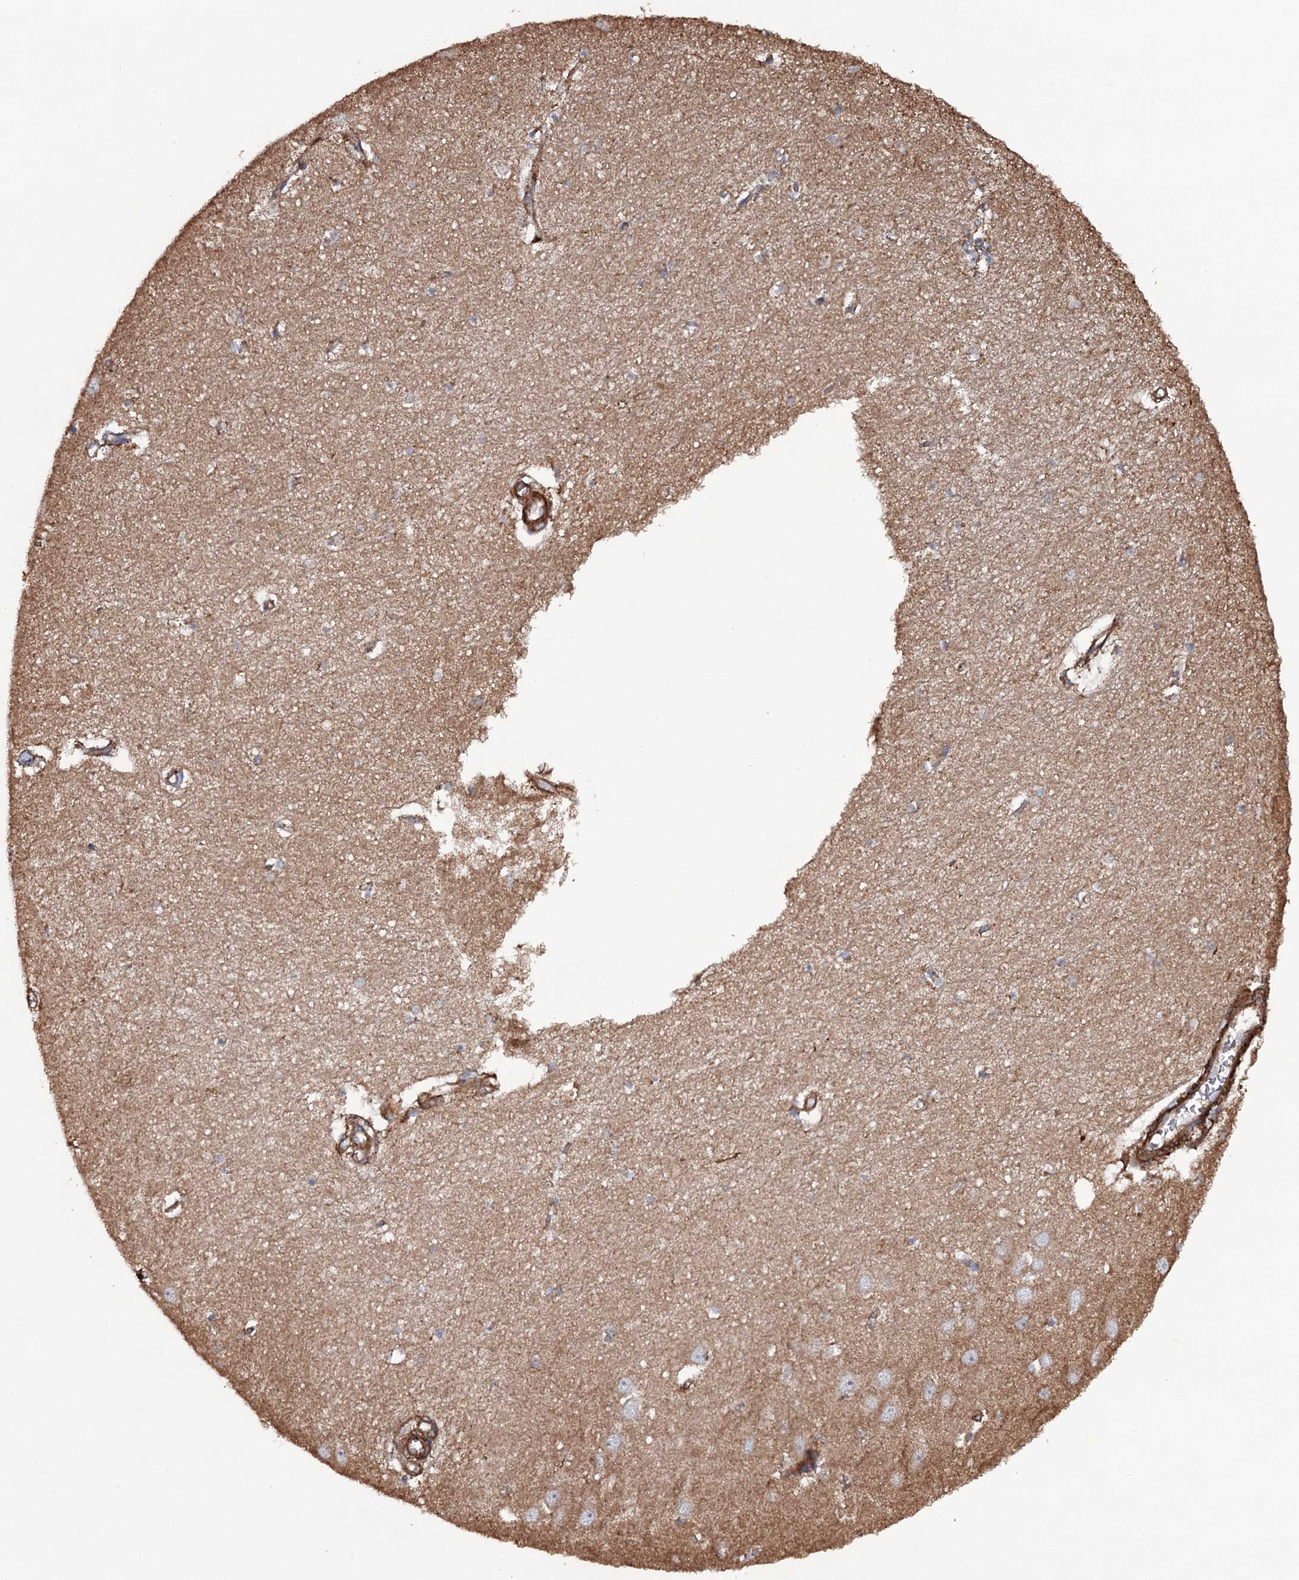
{"staining": {"intensity": "moderate", "quantity": "<25%", "location": "cytoplasmic/membranous"}, "tissue": "hippocampus", "cell_type": "Glial cells", "image_type": "normal", "snomed": [{"axis": "morphology", "description": "Normal tissue, NOS"}, {"axis": "topography", "description": "Hippocampus"}], "caption": "There is low levels of moderate cytoplasmic/membranous staining in glial cells of benign hippocampus, as demonstrated by immunohistochemical staining (brown color).", "gene": "VWA8", "patient": {"sex": "female", "age": 64}}